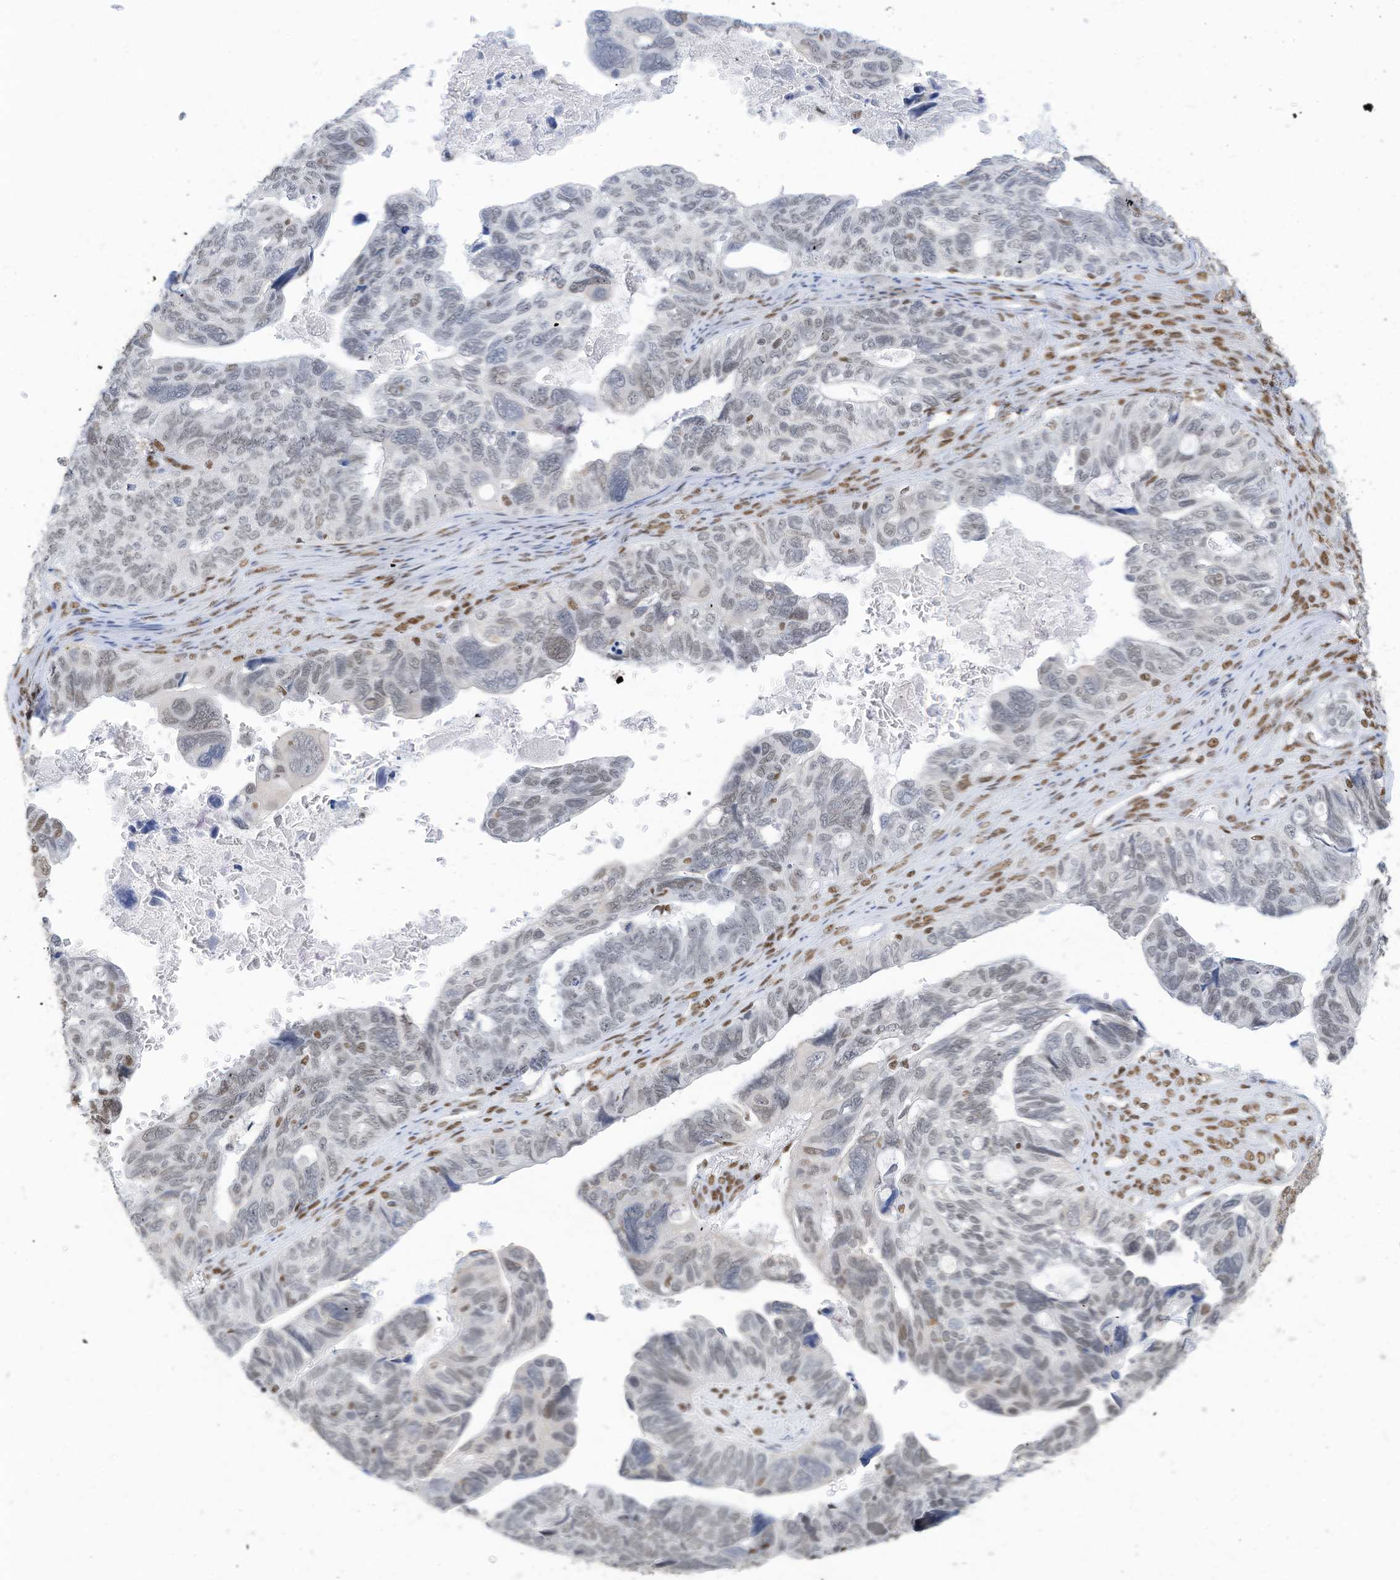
{"staining": {"intensity": "weak", "quantity": "<25%", "location": "nuclear"}, "tissue": "ovarian cancer", "cell_type": "Tumor cells", "image_type": "cancer", "snomed": [{"axis": "morphology", "description": "Cystadenocarcinoma, serous, NOS"}, {"axis": "topography", "description": "Ovary"}], "caption": "Image shows no significant protein expression in tumor cells of serous cystadenocarcinoma (ovarian).", "gene": "KHSRP", "patient": {"sex": "female", "age": 79}}